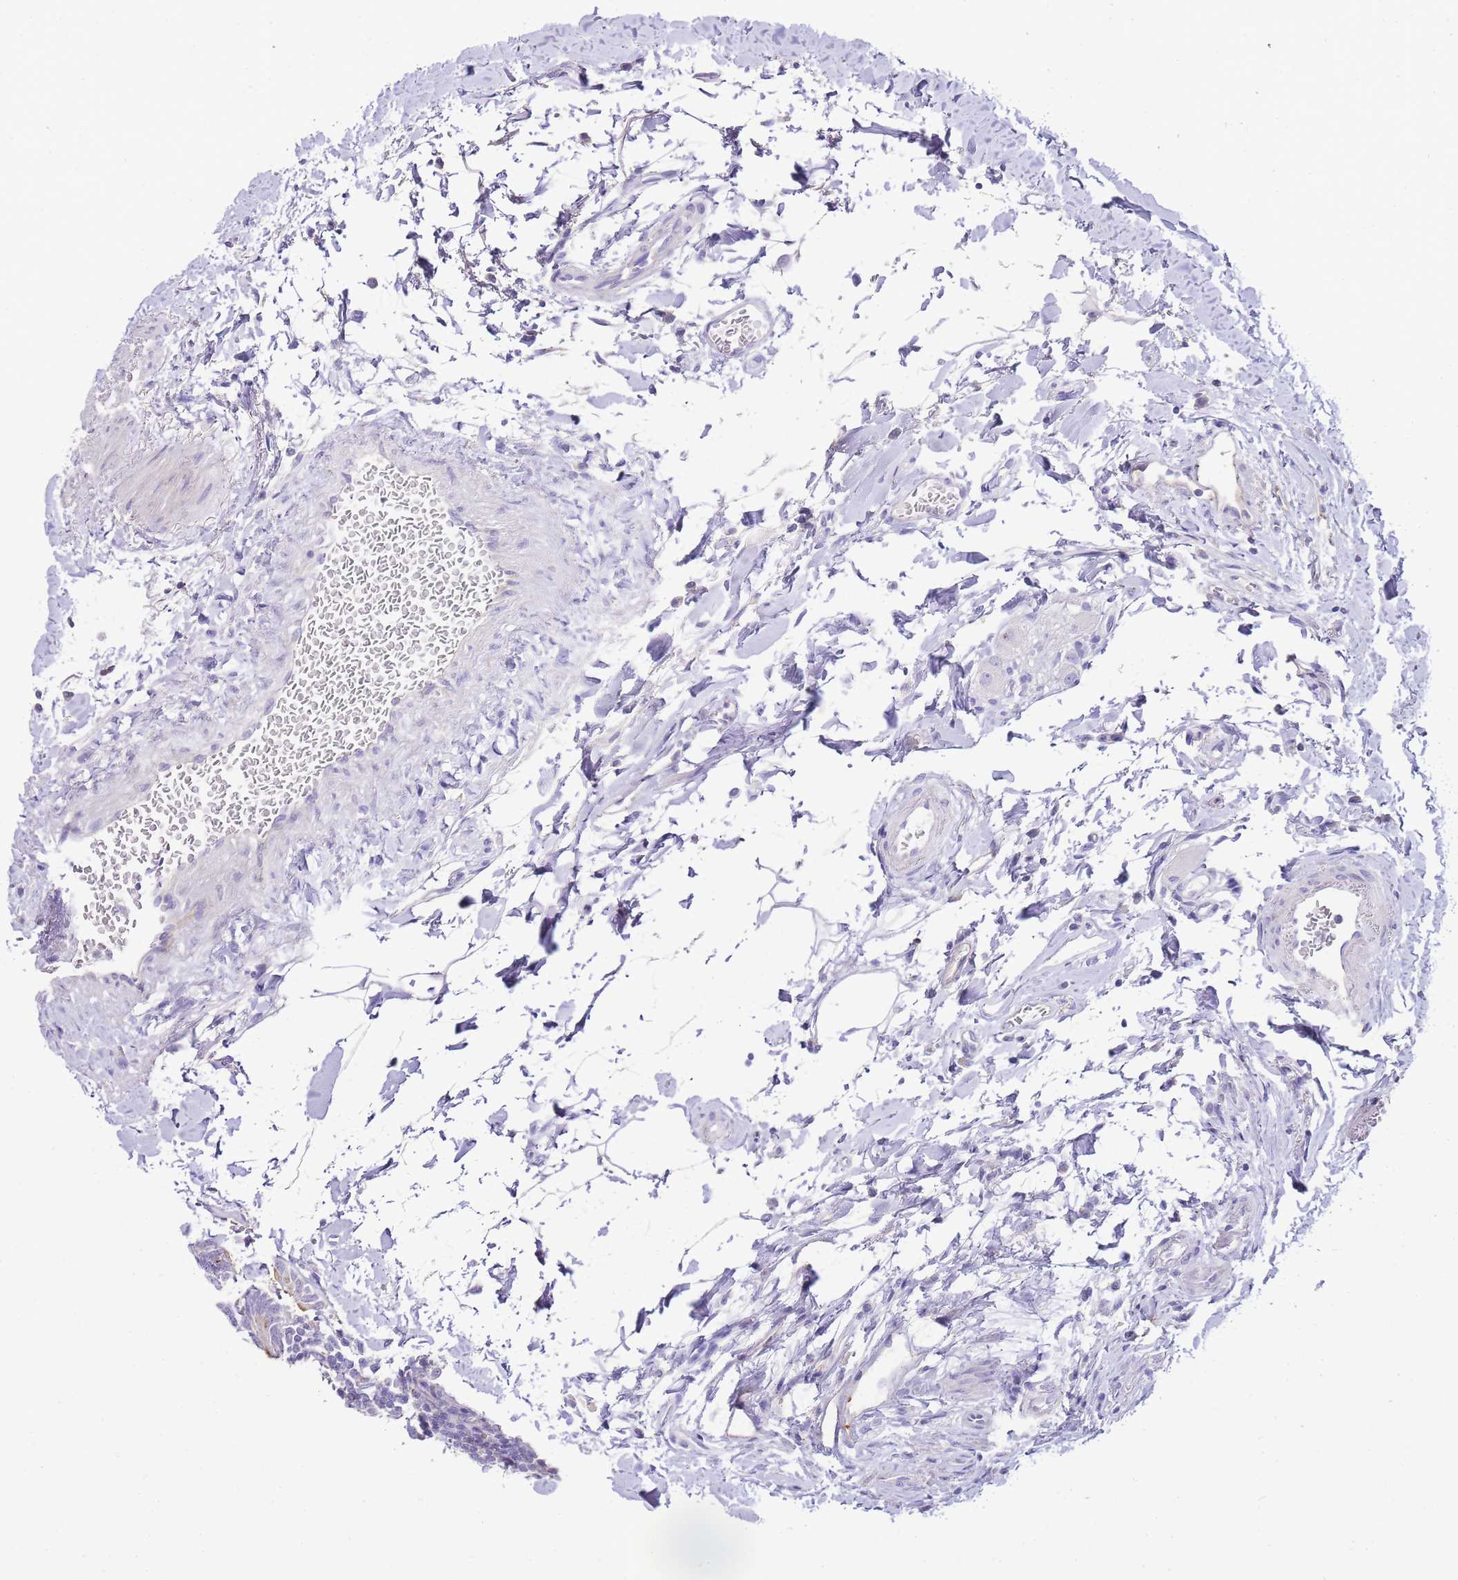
{"staining": {"intensity": "strong", "quantity": "25%-75%", "location": "cytoplasmic/membranous"}, "tissue": "small intestine", "cell_type": "Glandular cells", "image_type": "normal", "snomed": [{"axis": "morphology", "description": "Normal tissue, NOS"}, {"axis": "topography", "description": "Small intestine"}], "caption": "Glandular cells display high levels of strong cytoplasmic/membranous positivity in about 25%-75% of cells in benign human small intestine.", "gene": "DPP4", "patient": {"sex": "female", "age": 84}}